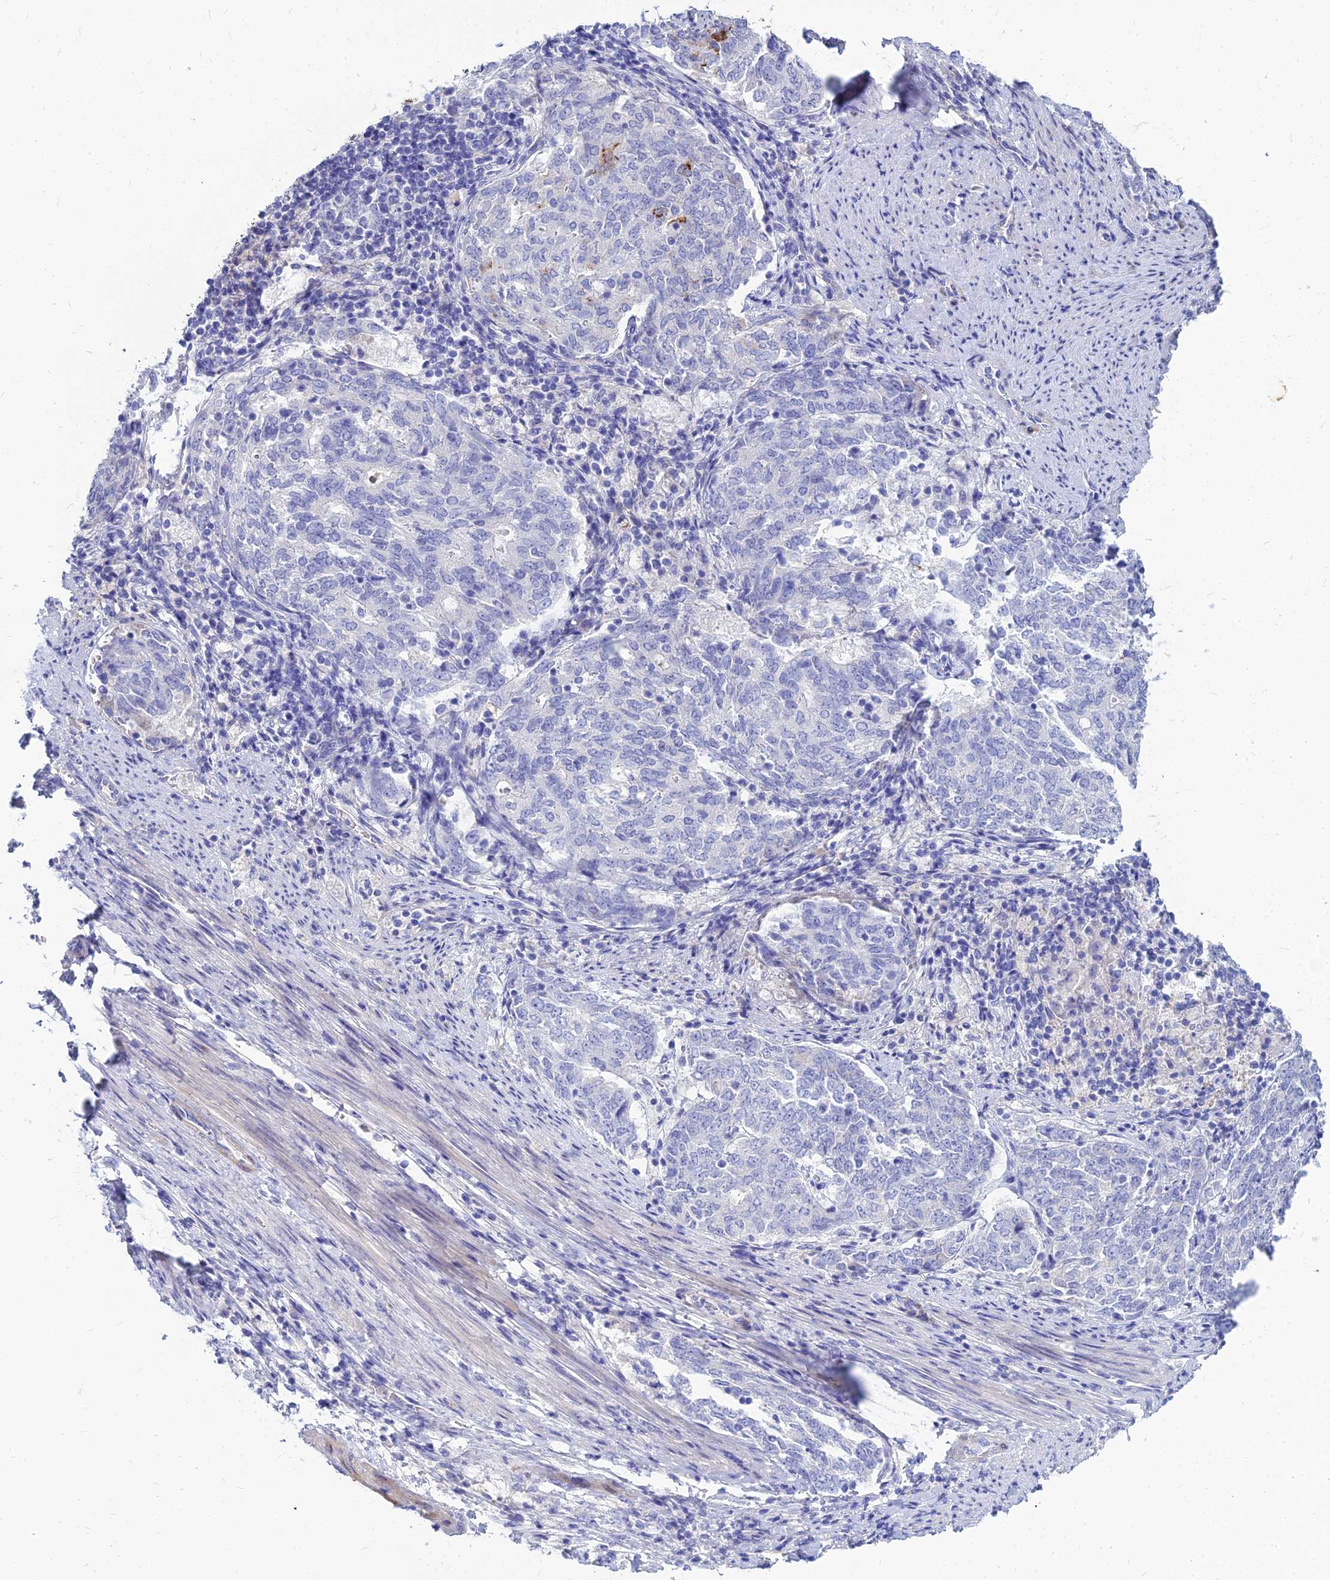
{"staining": {"intensity": "negative", "quantity": "none", "location": "none"}, "tissue": "endometrial cancer", "cell_type": "Tumor cells", "image_type": "cancer", "snomed": [{"axis": "morphology", "description": "Adenocarcinoma, NOS"}, {"axis": "topography", "description": "Endometrium"}], "caption": "An image of endometrial adenocarcinoma stained for a protein shows no brown staining in tumor cells.", "gene": "ZNF552", "patient": {"sex": "female", "age": 80}}